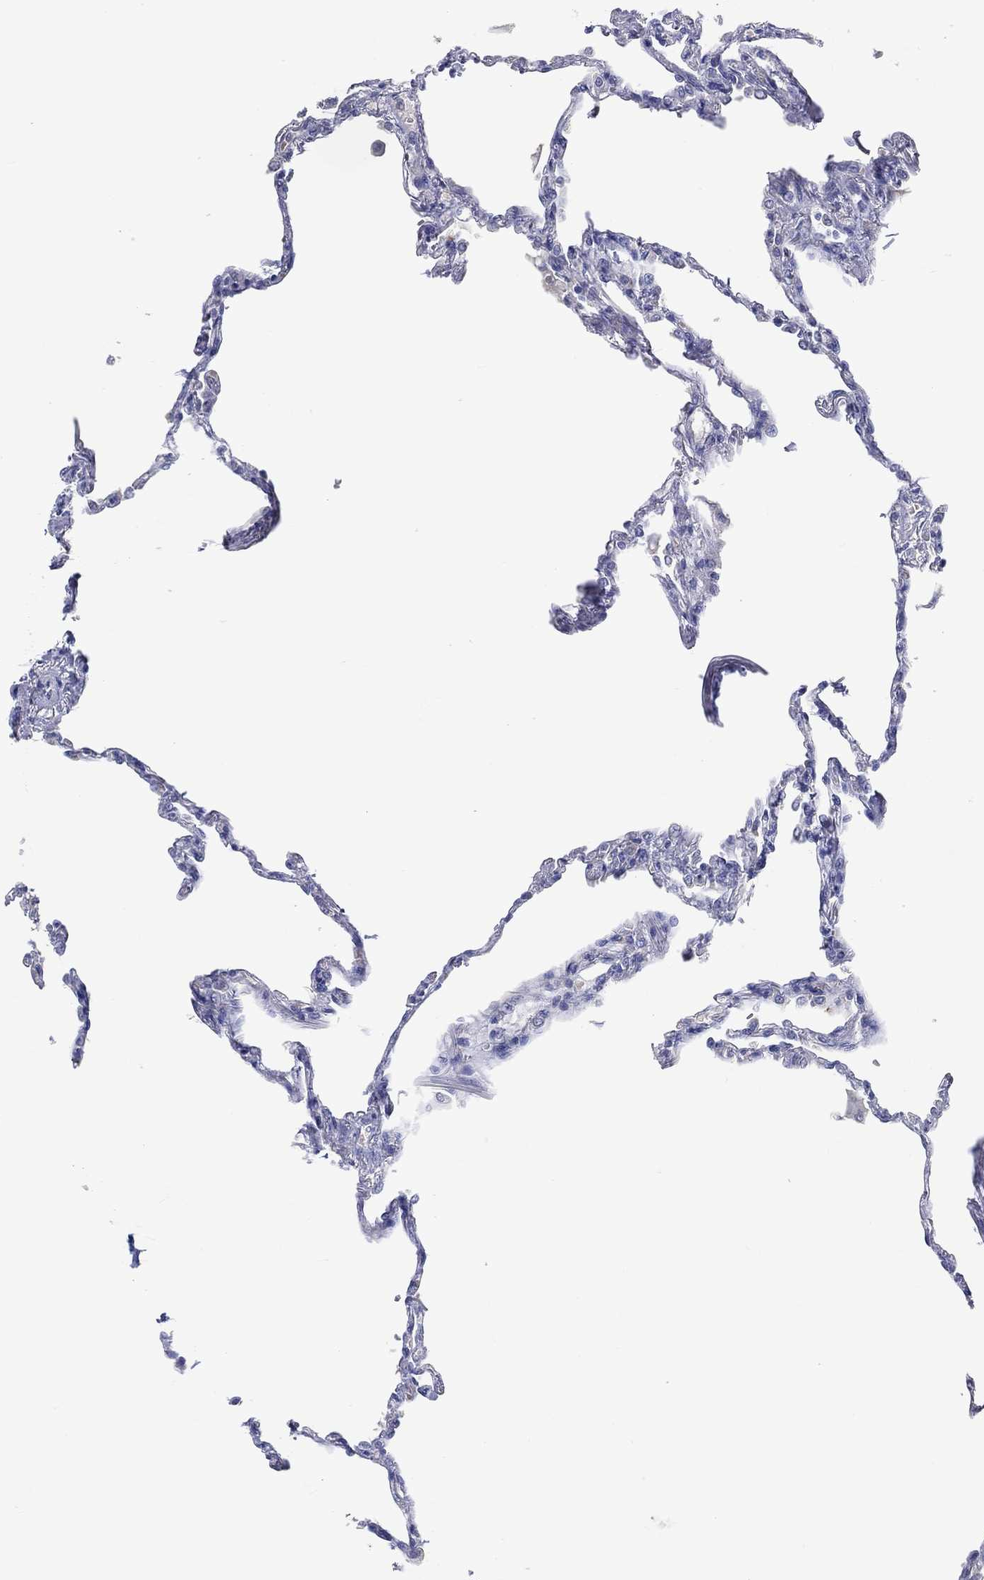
{"staining": {"intensity": "negative", "quantity": "none", "location": "none"}, "tissue": "lung", "cell_type": "Alveolar cells", "image_type": "normal", "snomed": [{"axis": "morphology", "description": "Normal tissue, NOS"}, {"axis": "topography", "description": "Lung"}], "caption": "This is an IHC image of normal lung. There is no staining in alveolar cells.", "gene": "DNAH6", "patient": {"sex": "male", "age": 78}}